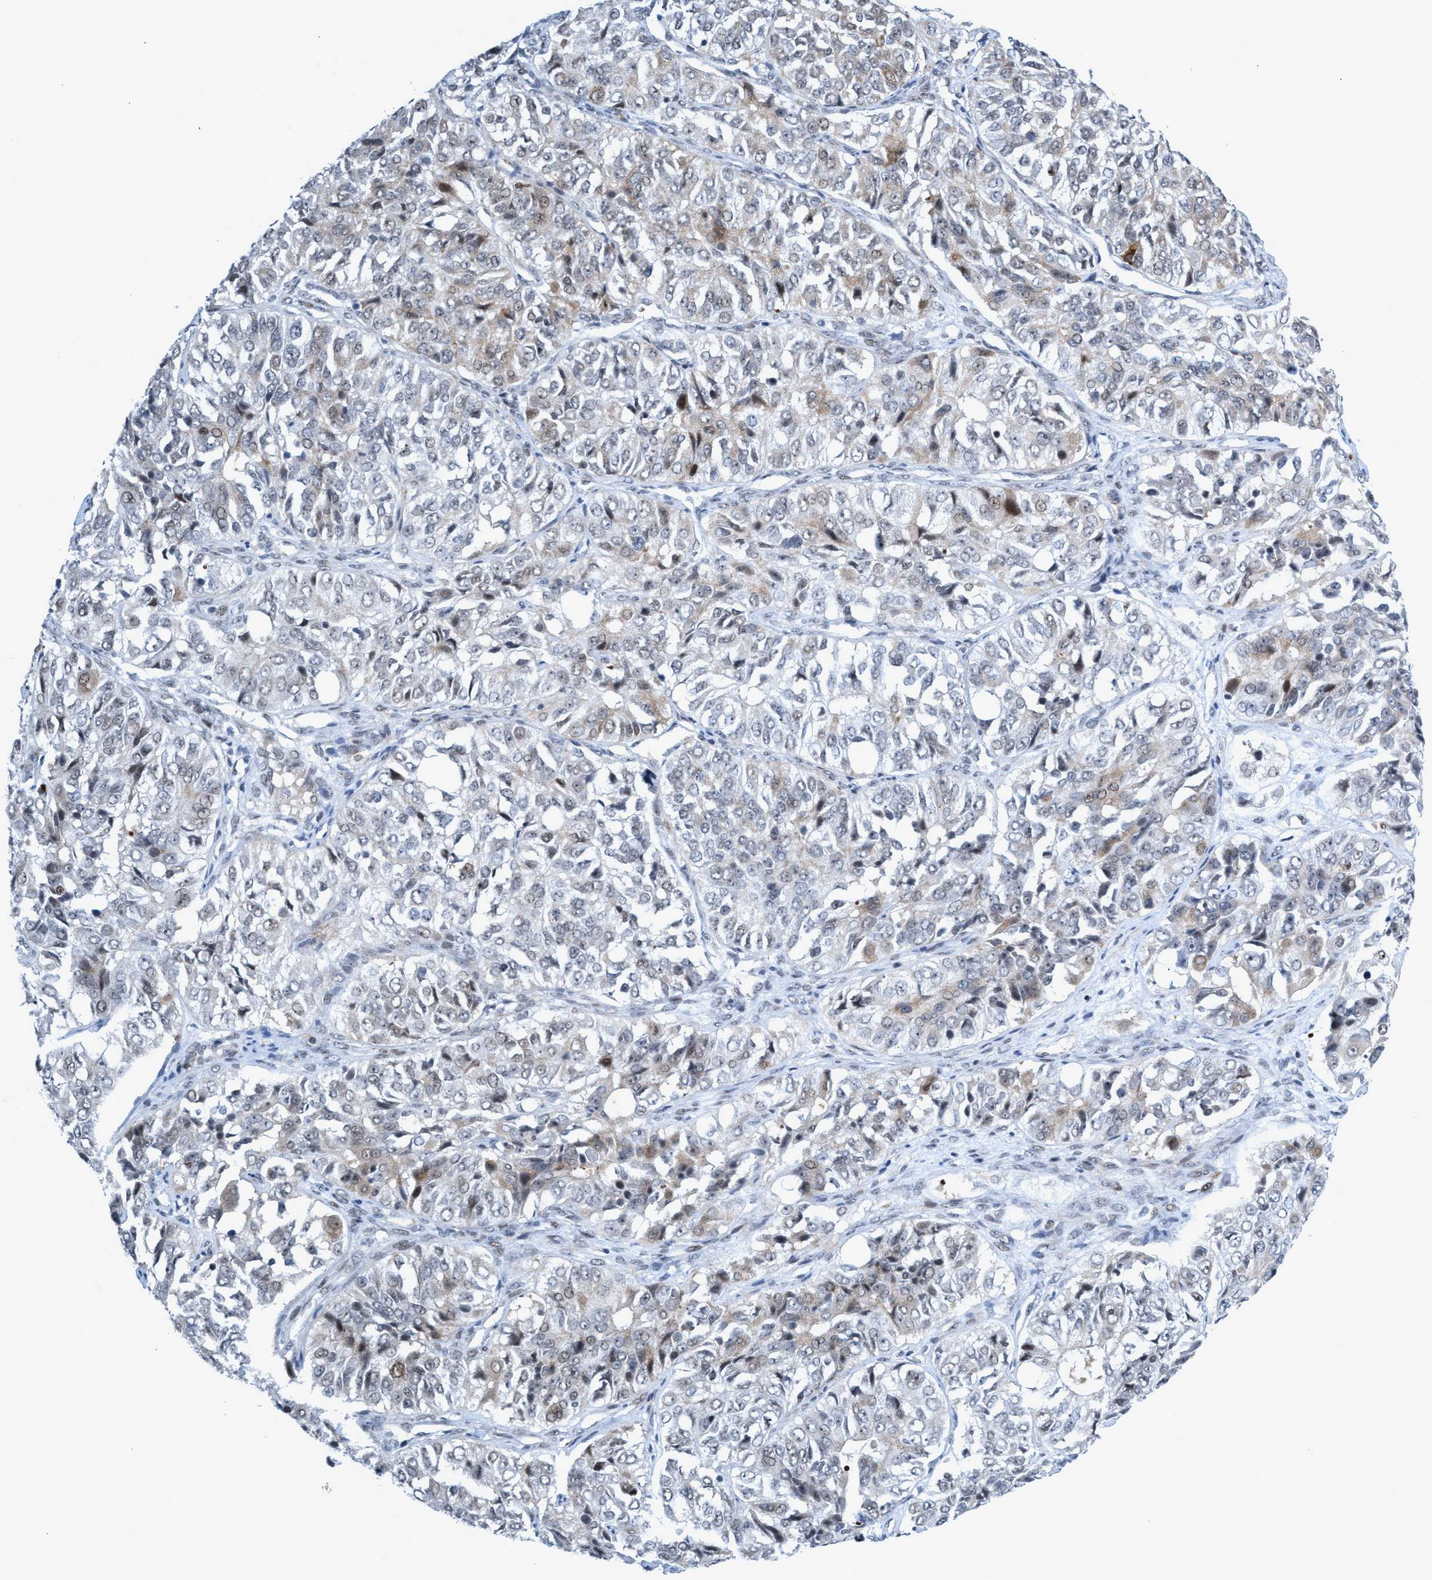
{"staining": {"intensity": "weak", "quantity": "<25%", "location": "cytoplasmic/membranous,nuclear"}, "tissue": "ovarian cancer", "cell_type": "Tumor cells", "image_type": "cancer", "snomed": [{"axis": "morphology", "description": "Carcinoma, endometroid"}, {"axis": "topography", "description": "Ovary"}], "caption": "A histopathology image of endometroid carcinoma (ovarian) stained for a protein demonstrates no brown staining in tumor cells. (DAB (3,3'-diaminobenzidine) immunohistochemistry (IHC), high magnification).", "gene": "CWC27", "patient": {"sex": "female", "age": 51}}